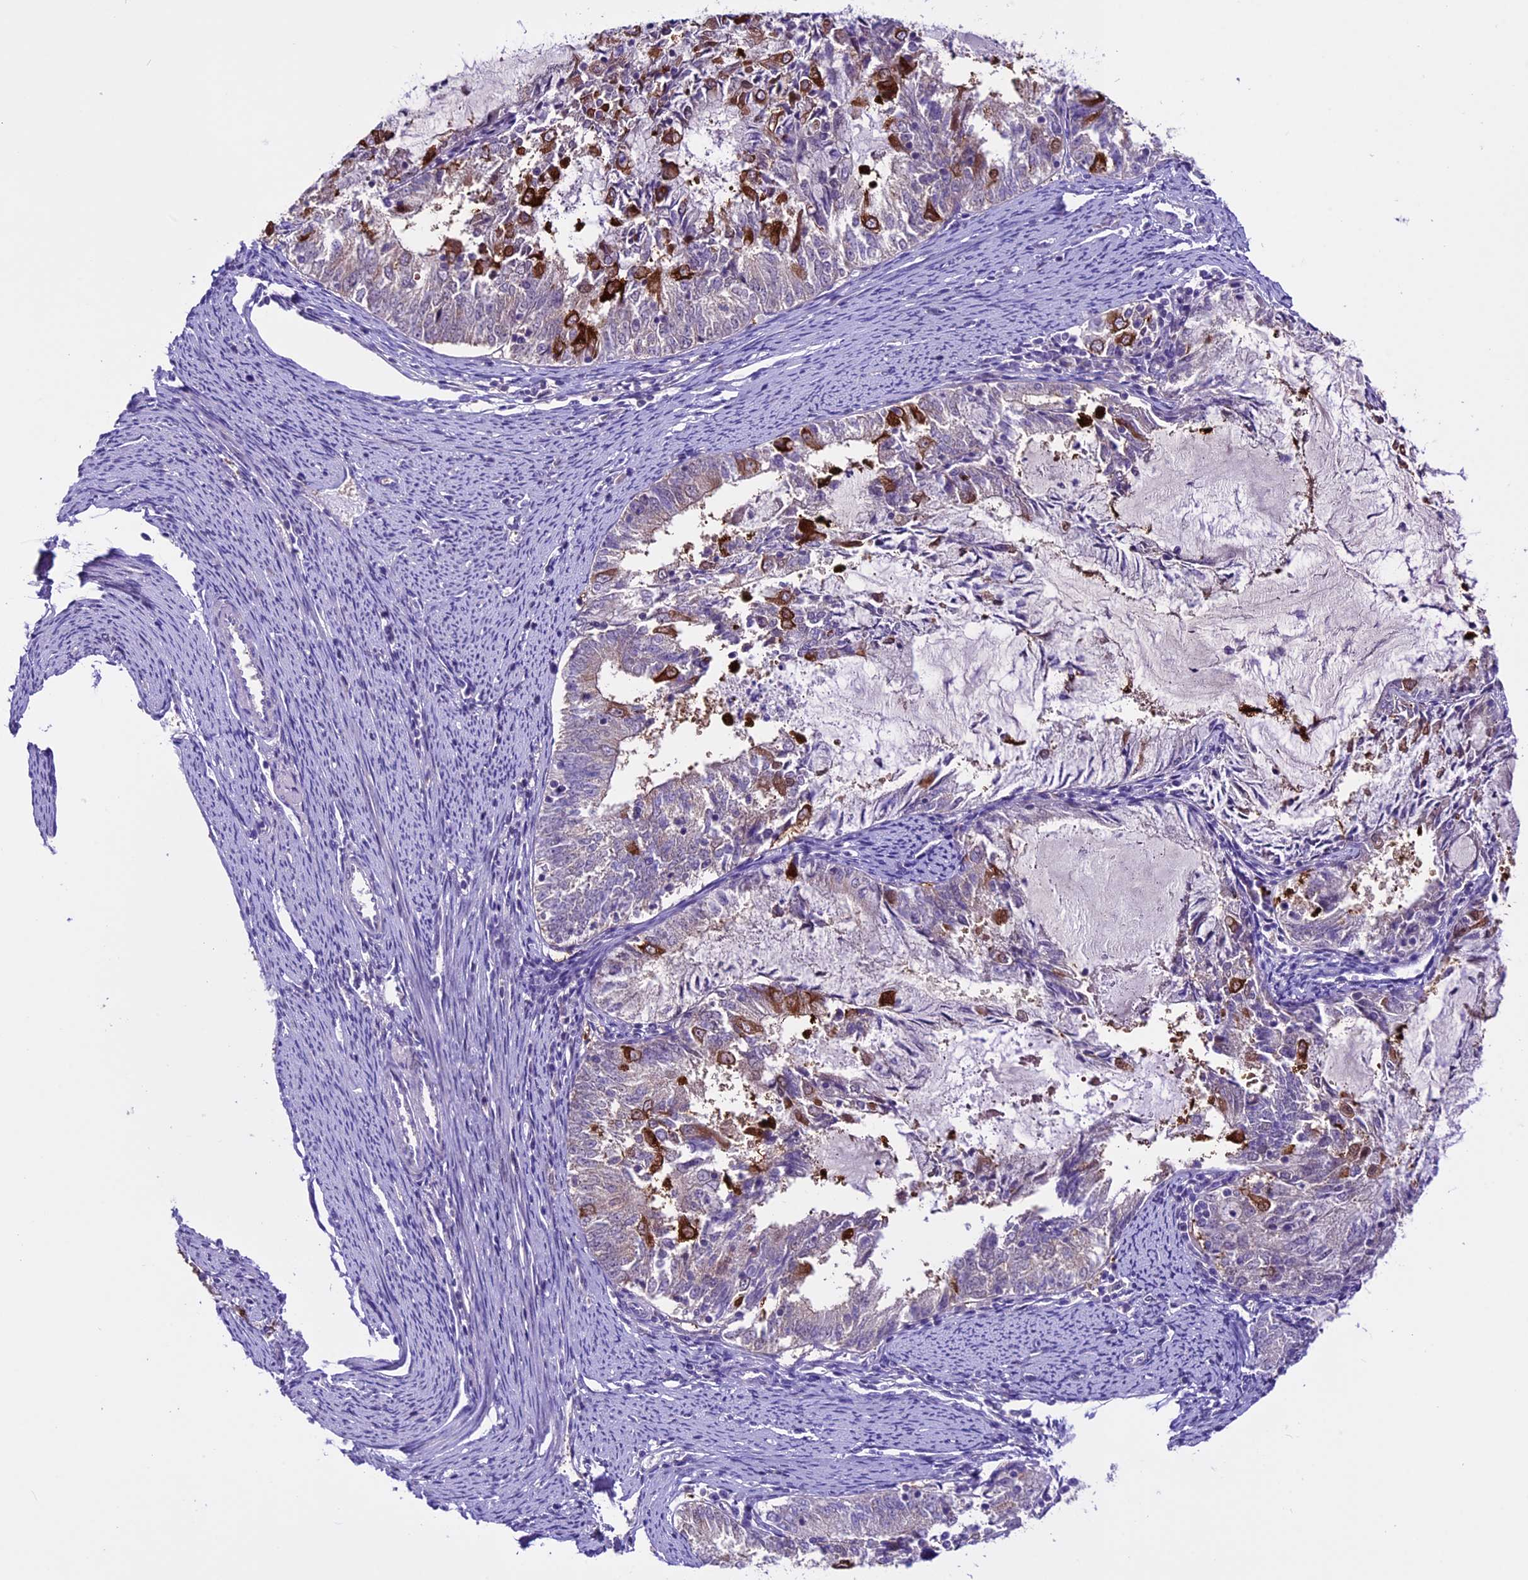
{"staining": {"intensity": "moderate", "quantity": "<25%", "location": "cytoplasmic/membranous"}, "tissue": "endometrial cancer", "cell_type": "Tumor cells", "image_type": "cancer", "snomed": [{"axis": "morphology", "description": "Adenocarcinoma, NOS"}, {"axis": "topography", "description": "Endometrium"}], "caption": "High-power microscopy captured an immunohistochemistry image of endometrial cancer (adenocarcinoma), revealing moderate cytoplasmic/membranous expression in about <25% of tumor cells.", "gene": "XKR7", "patient": {"sex": "female", "age": 57}}